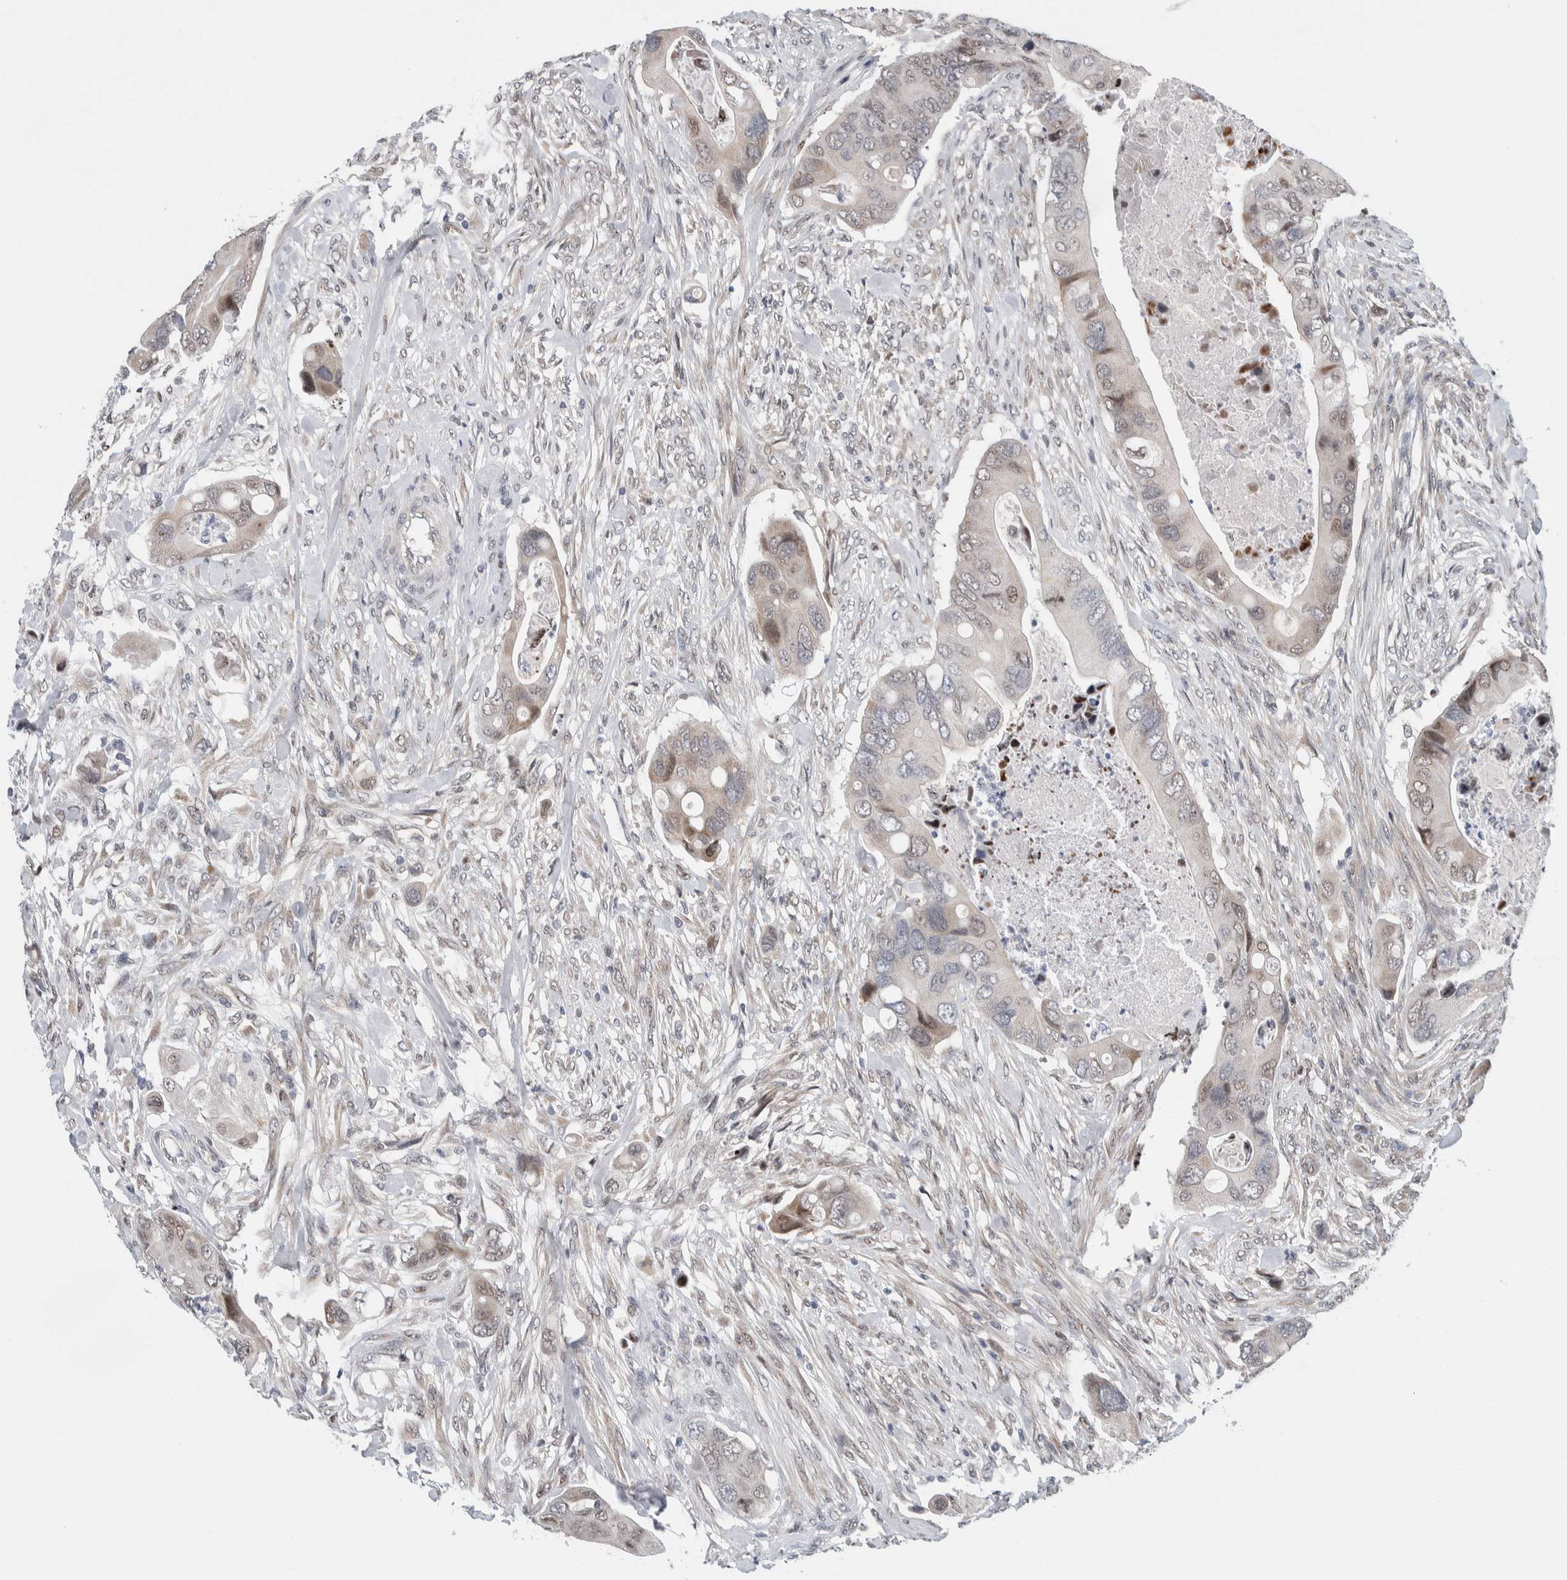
{"staining": {"intensity": "weak", "quantity": "<25%", "location": "cytoplasmic/membranous,nuclear"}, "tissue": "colorectal cancer", "cell_type": "Tumor cells", "image_type": "cancer", "snomed": [{"axis": "morphology", "description": "Adenocarcinoma, NOS"}, {"axis": "topography", "description": "Rectum"}], "caption": "There is no significant positivity in tumor cells of adenocarcinoma (colorectal).", "gene": "NEUROD1", "patient": {"sex": "female", "age": 57}}